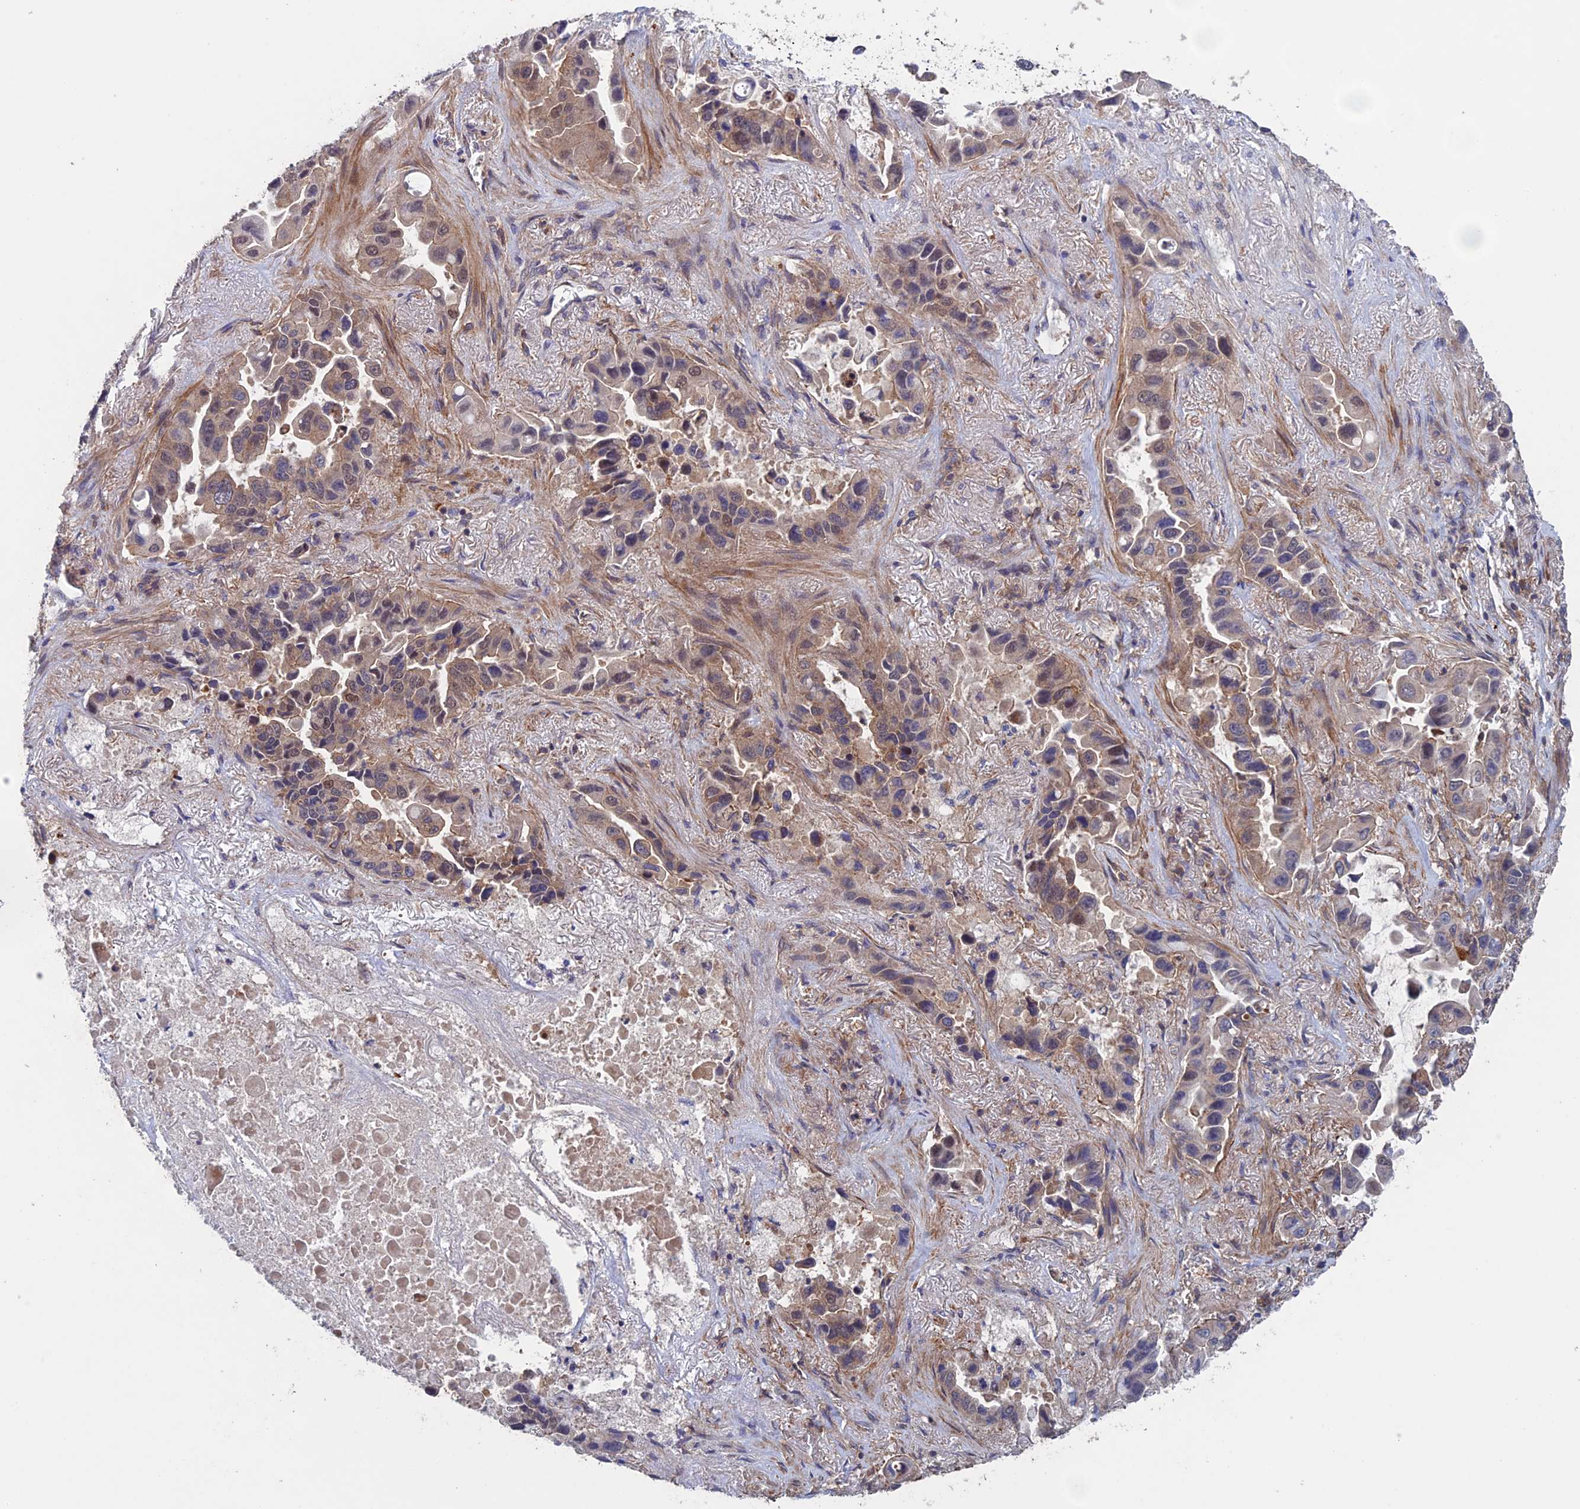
{"staining": {"intensity": "weak", "quantity": ">75%", "location": "cytoplasmic/membranous,nuclear"}, "tissue": "lung cancer", "cell_type": "Tumor cells", "image_type": "cancer", "snomed": [{"axis": "morphology", "description": "Adenocarcinoma, NOS"}, {"axis": "topography", "description": "Lung"}], "caption": "Adenocarcinoma (lung) stained with immunohistochemistry exhibits weak cytoplasmic/membranous and nuclear positivity in approximately >75% of tumor cells.", "gene": "NUDT16L1", "patient": {"sex": "male", "age": 64}}